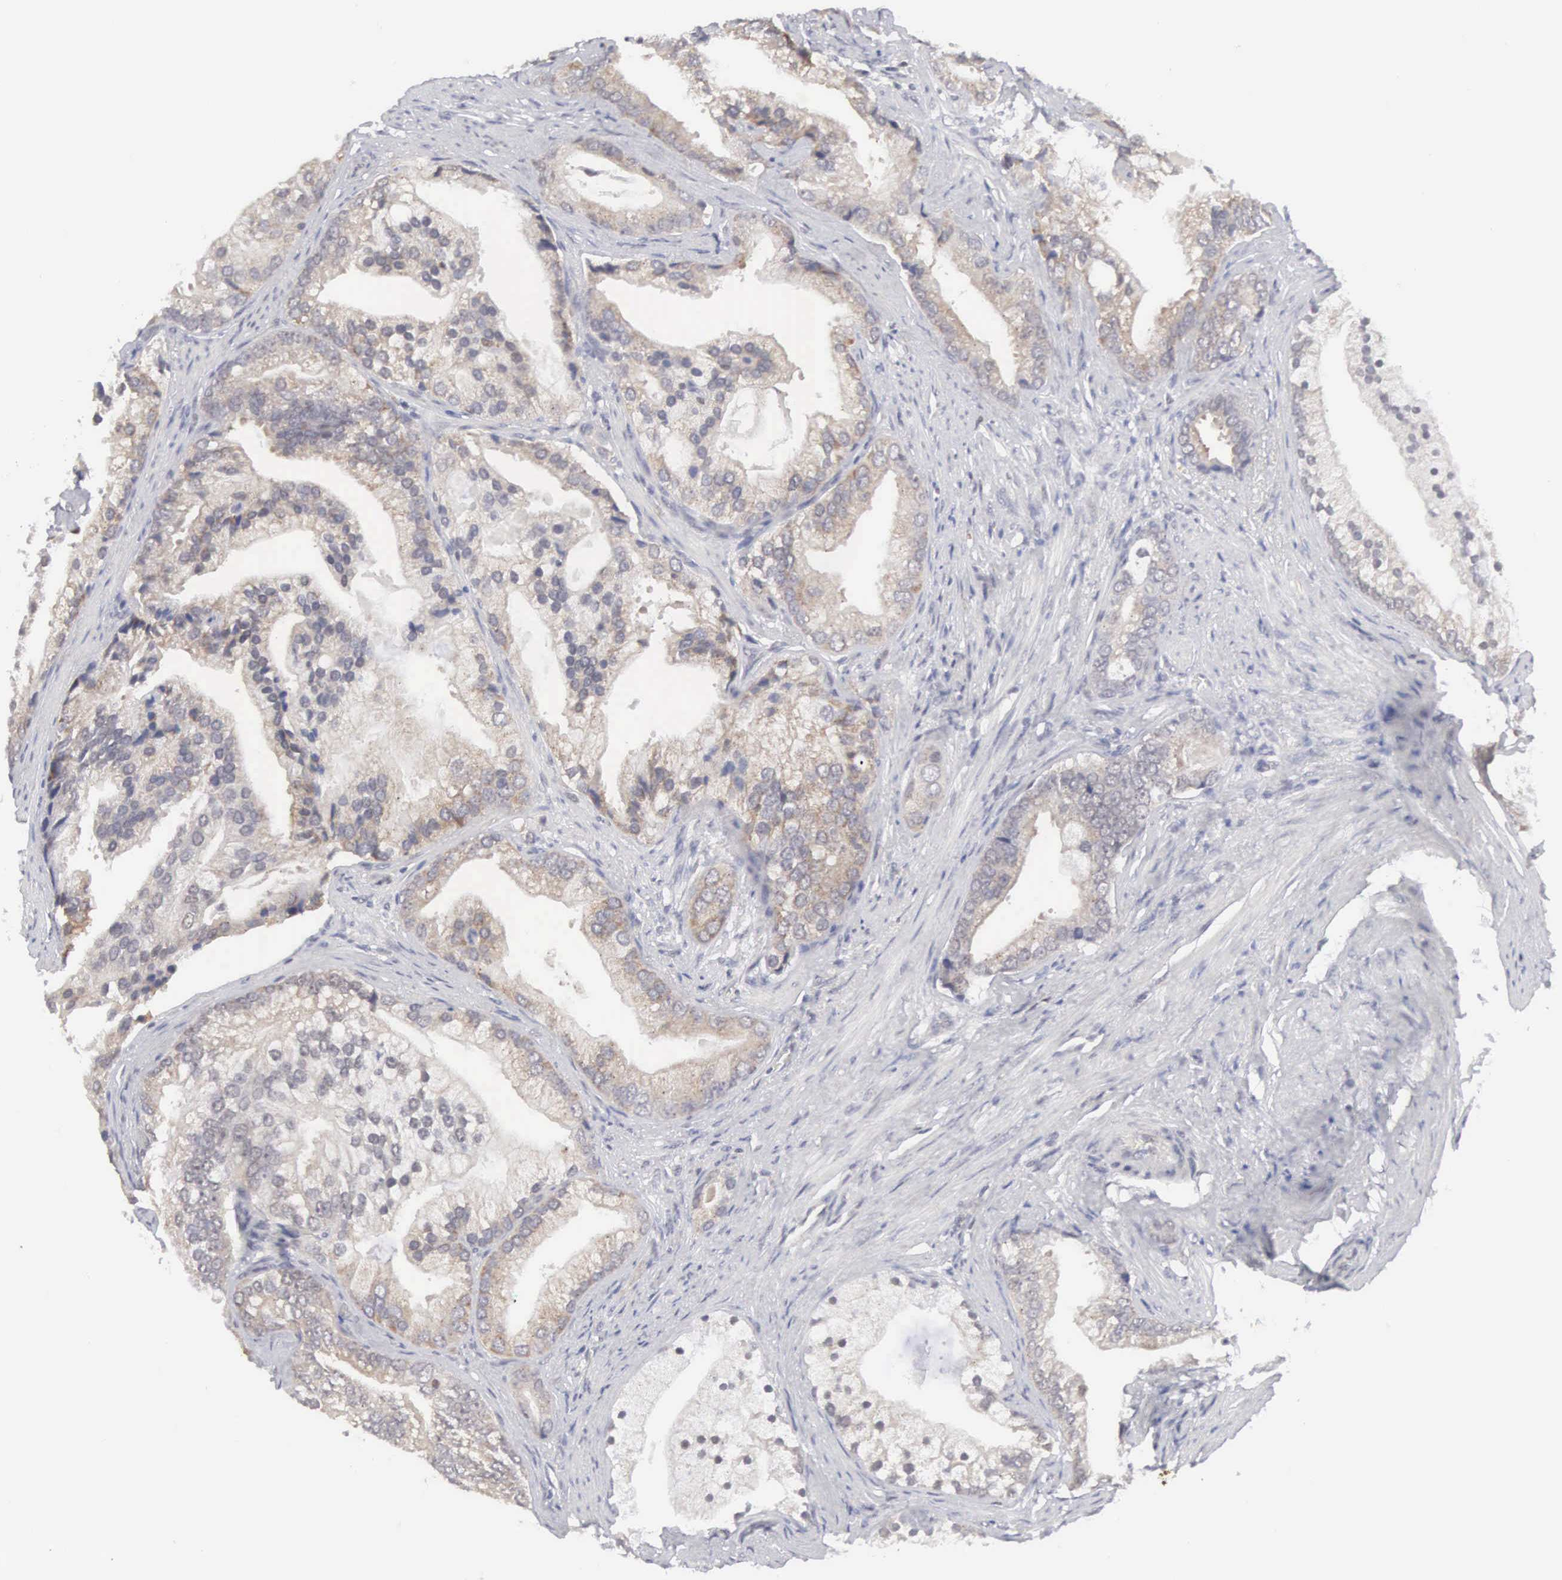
{"staining": {"intensity": "moderate", "quantity": "25%-75%", "location": "cytoplasmic/membranous,nuclear"}, "tissue": "prostate cancer", "cell_type": "Tumor cells", "image_type": "cancer", "snomed": [{"axis": "morphology", "description": "Adenocarcinoma, Low grade"}, {"axis": "topography", "description": "Prostate"}], "caption": "This is an image of immunohistochemistry (IHC) staining of adenocarcinoma (low-grade) (prostate), which shows moderate expression in the cytoplasmic/membranous and nuclear of tumor cells.", "gene": "MNAT1", "patient": {"sex": "male", "age": 71}}